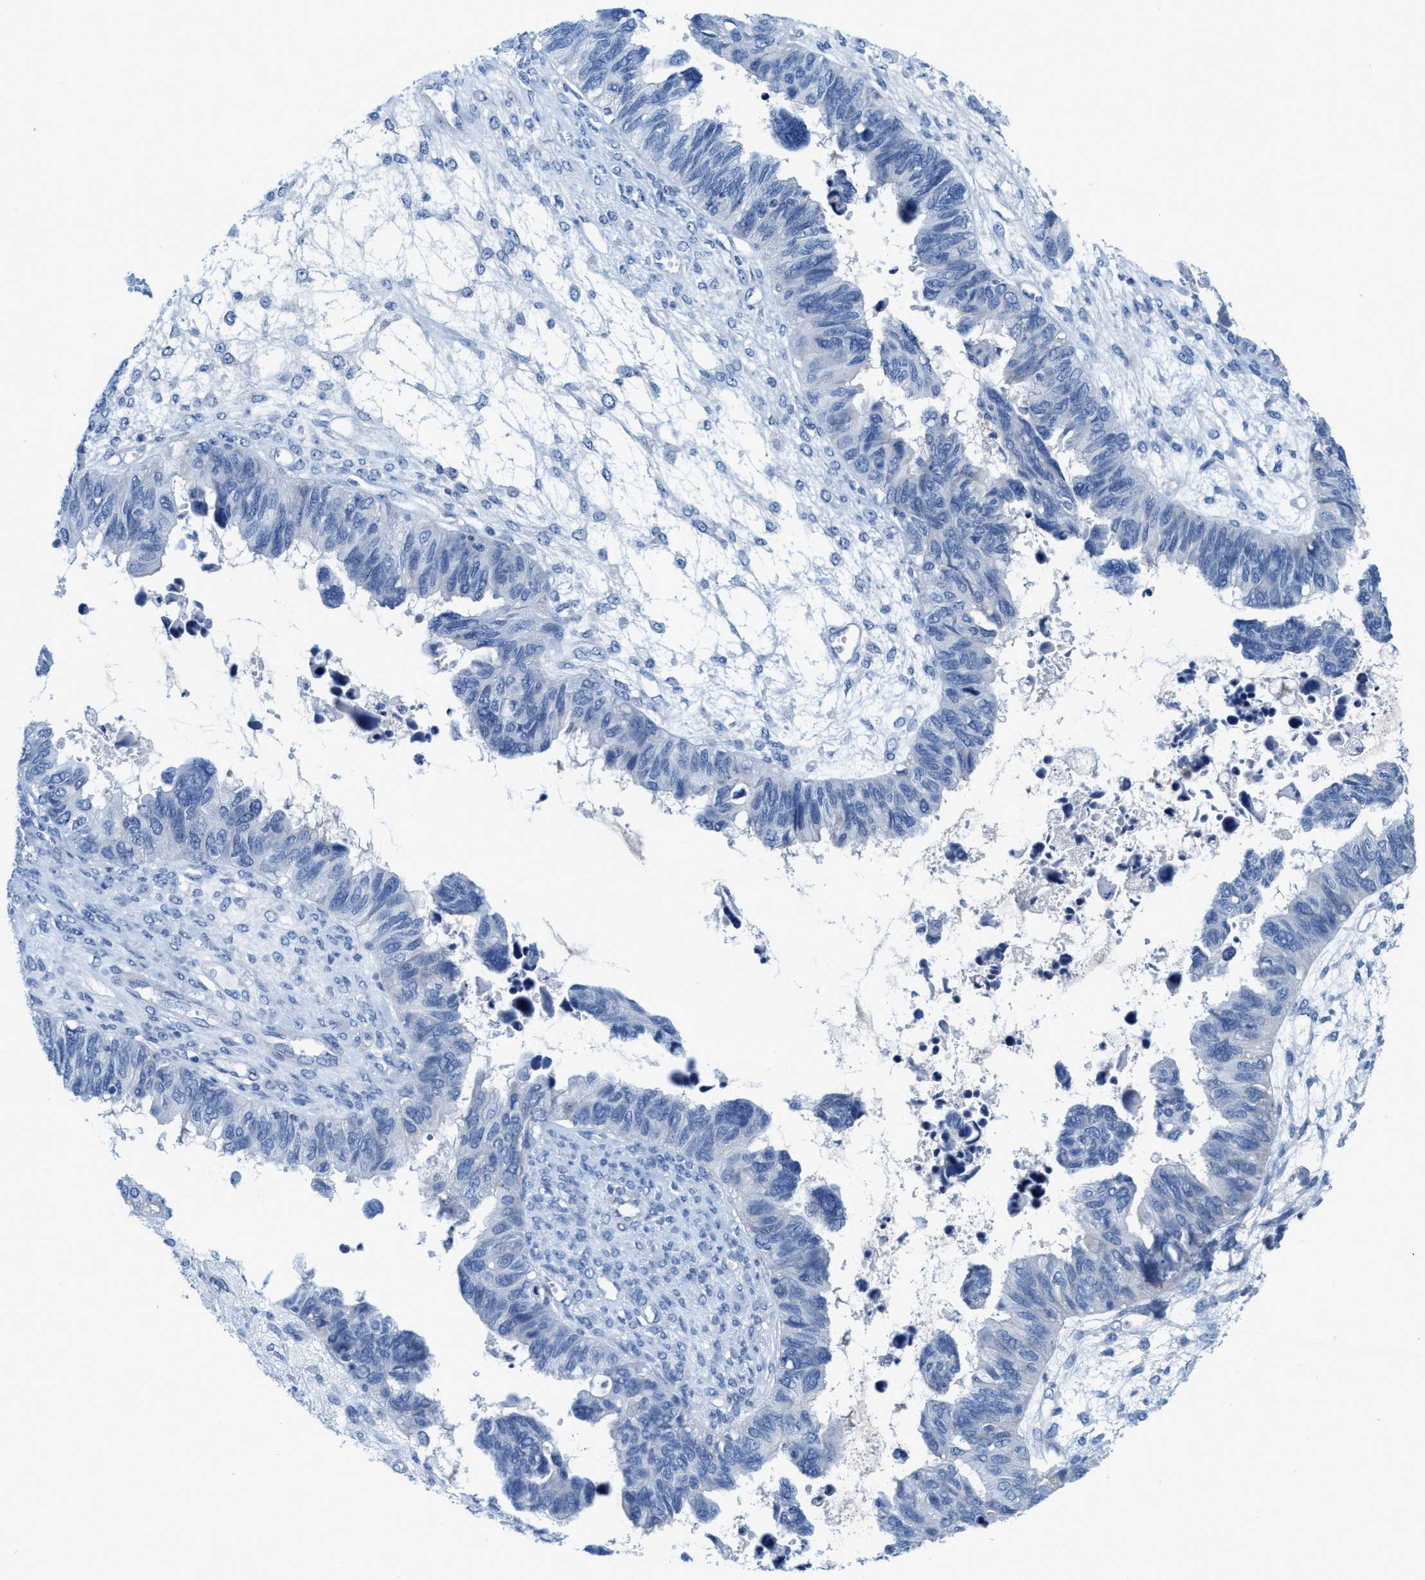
{"staining": {"intensity": "negative", "quantity": "none", "location": "none"}, "tissue": "ovarian cancer", "cell_type": "Tumor cells", "image_type": "cancer", "snomed": [{"axis": "morphology", "description": "Cystadenocarcinoma, serous, NOS"}, {"axis": "topography", "description": "Ovary"}], "caption": "There is no significant staining in tumor cells of serous cystadenocarcinoma (ovarian). The staining is performed using DAB (3,3'-diaminobenzidine) brown chromogen with nuclei counter-stained in using hematoxylin.", "gene": "CPA2", "patient": {"sex": "female", "age": 79}}